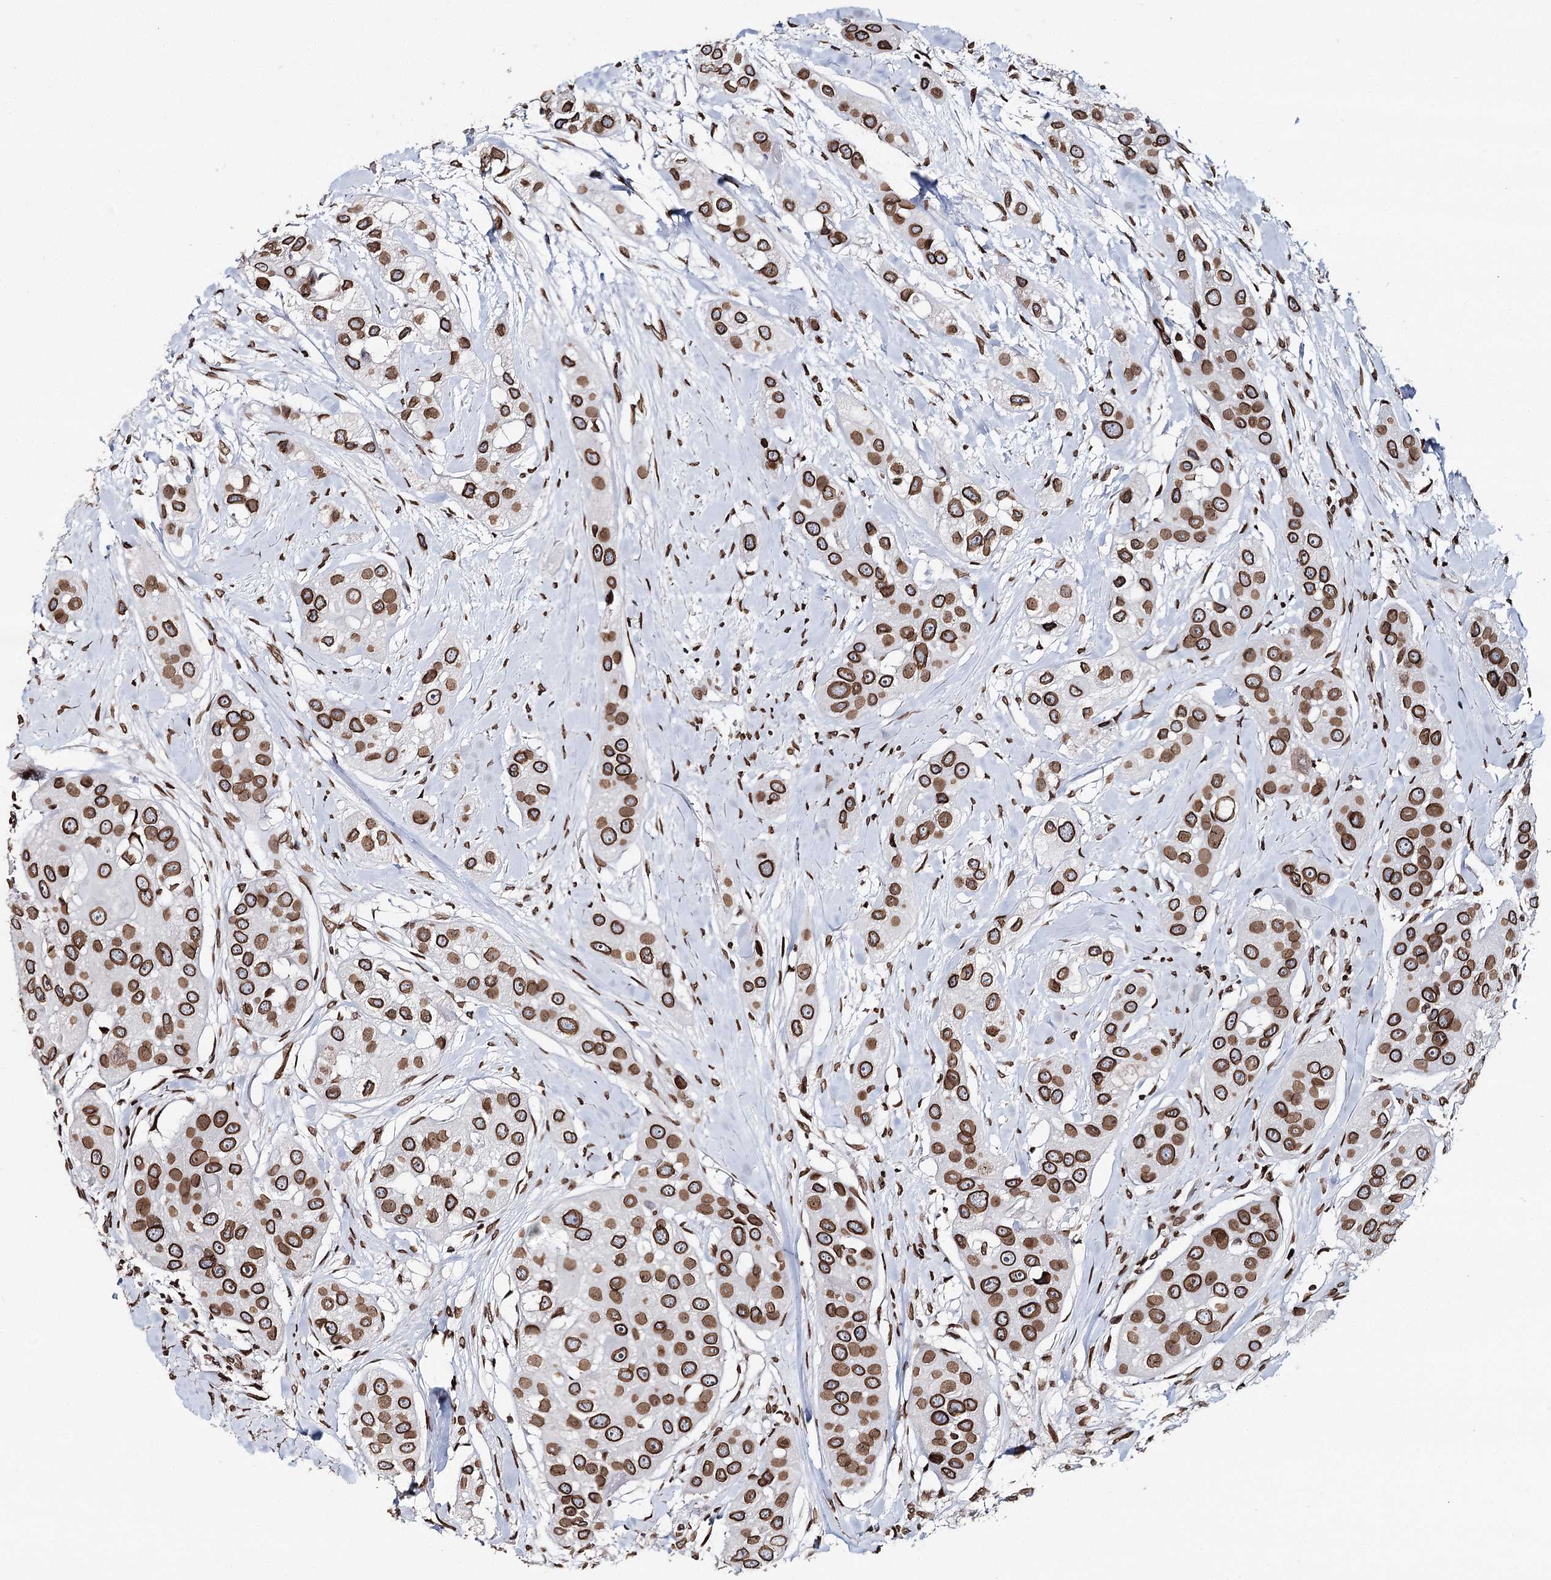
{"staining": {"intensity": "strong", "quantity": ">75%", "location": "cytoplasmic/membranous,nuclear"}, "tissue": "head and neck cancer", "cell_type": "Tumor cells", "image_type": "cancer", "snomed": [{"axis": "morphology", "description": "Normal tissue, NOS"}, {"axis": "morphology", "description": "Squamous cell carcinoma, NOS"}, {"axis": "topography", "description": "Skeletal muscle"}, {"axis": "topography", "description": "Head-Neck"}], "caption": "Protein expression analysis of squamous cell carcinoma (head and neck) demonstrates strong cytoplasmic/membranous and nuclear staining in about >75% of tumor cells.", "gene": "KIAA0930", "patient": {"sex": "male", "age": 51}}